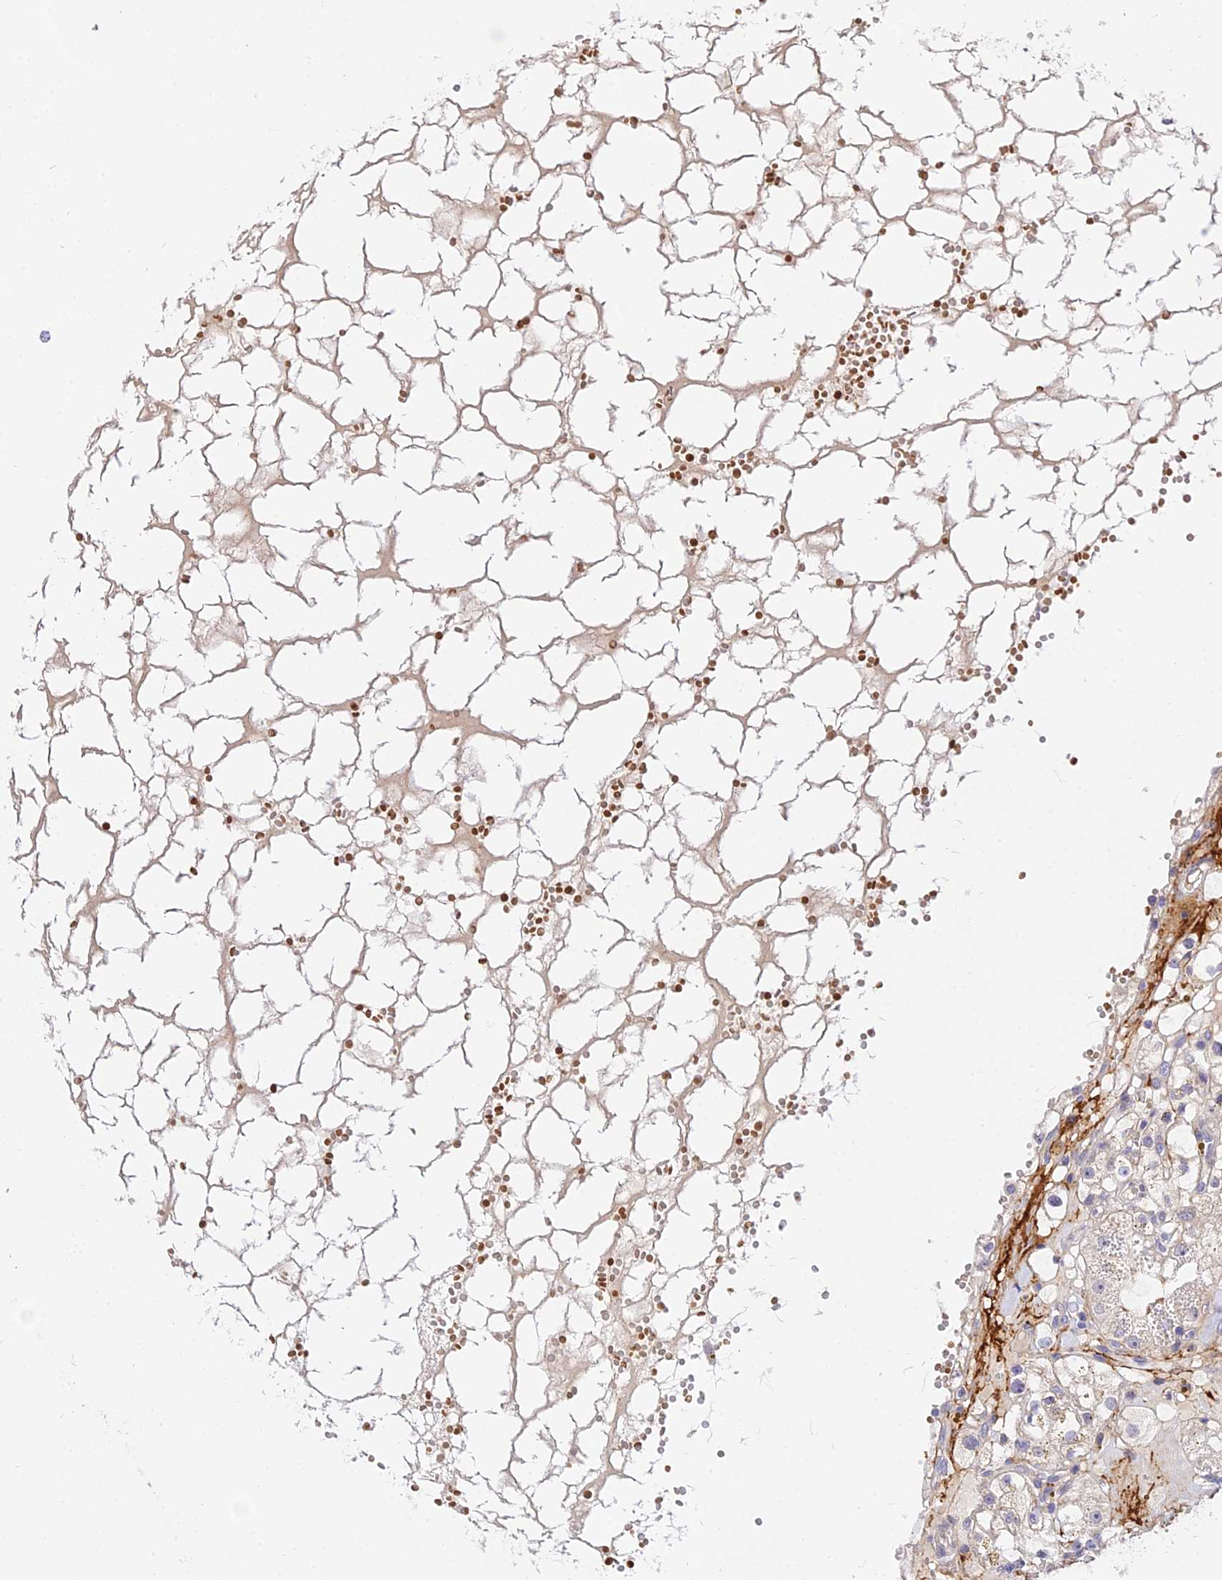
{"staining": {"intensity": "negative", "quantity": "none", "location": "none"}, "tissue": "renal cancer", "cell_type": "Tumor cells", "image_type": "cancer", "snomed": [{"axis": "morphology", "description": "Adenocarcinoma, NOS"}, {"axis": "topography", "description": "Kidney"}], "caption": "Image shows no protein expression in tumor cells of renal cancer (adenocarcinoma) tissue.", "gene": "WDR5B", "patient": {"sex": "male", "age": 56}}